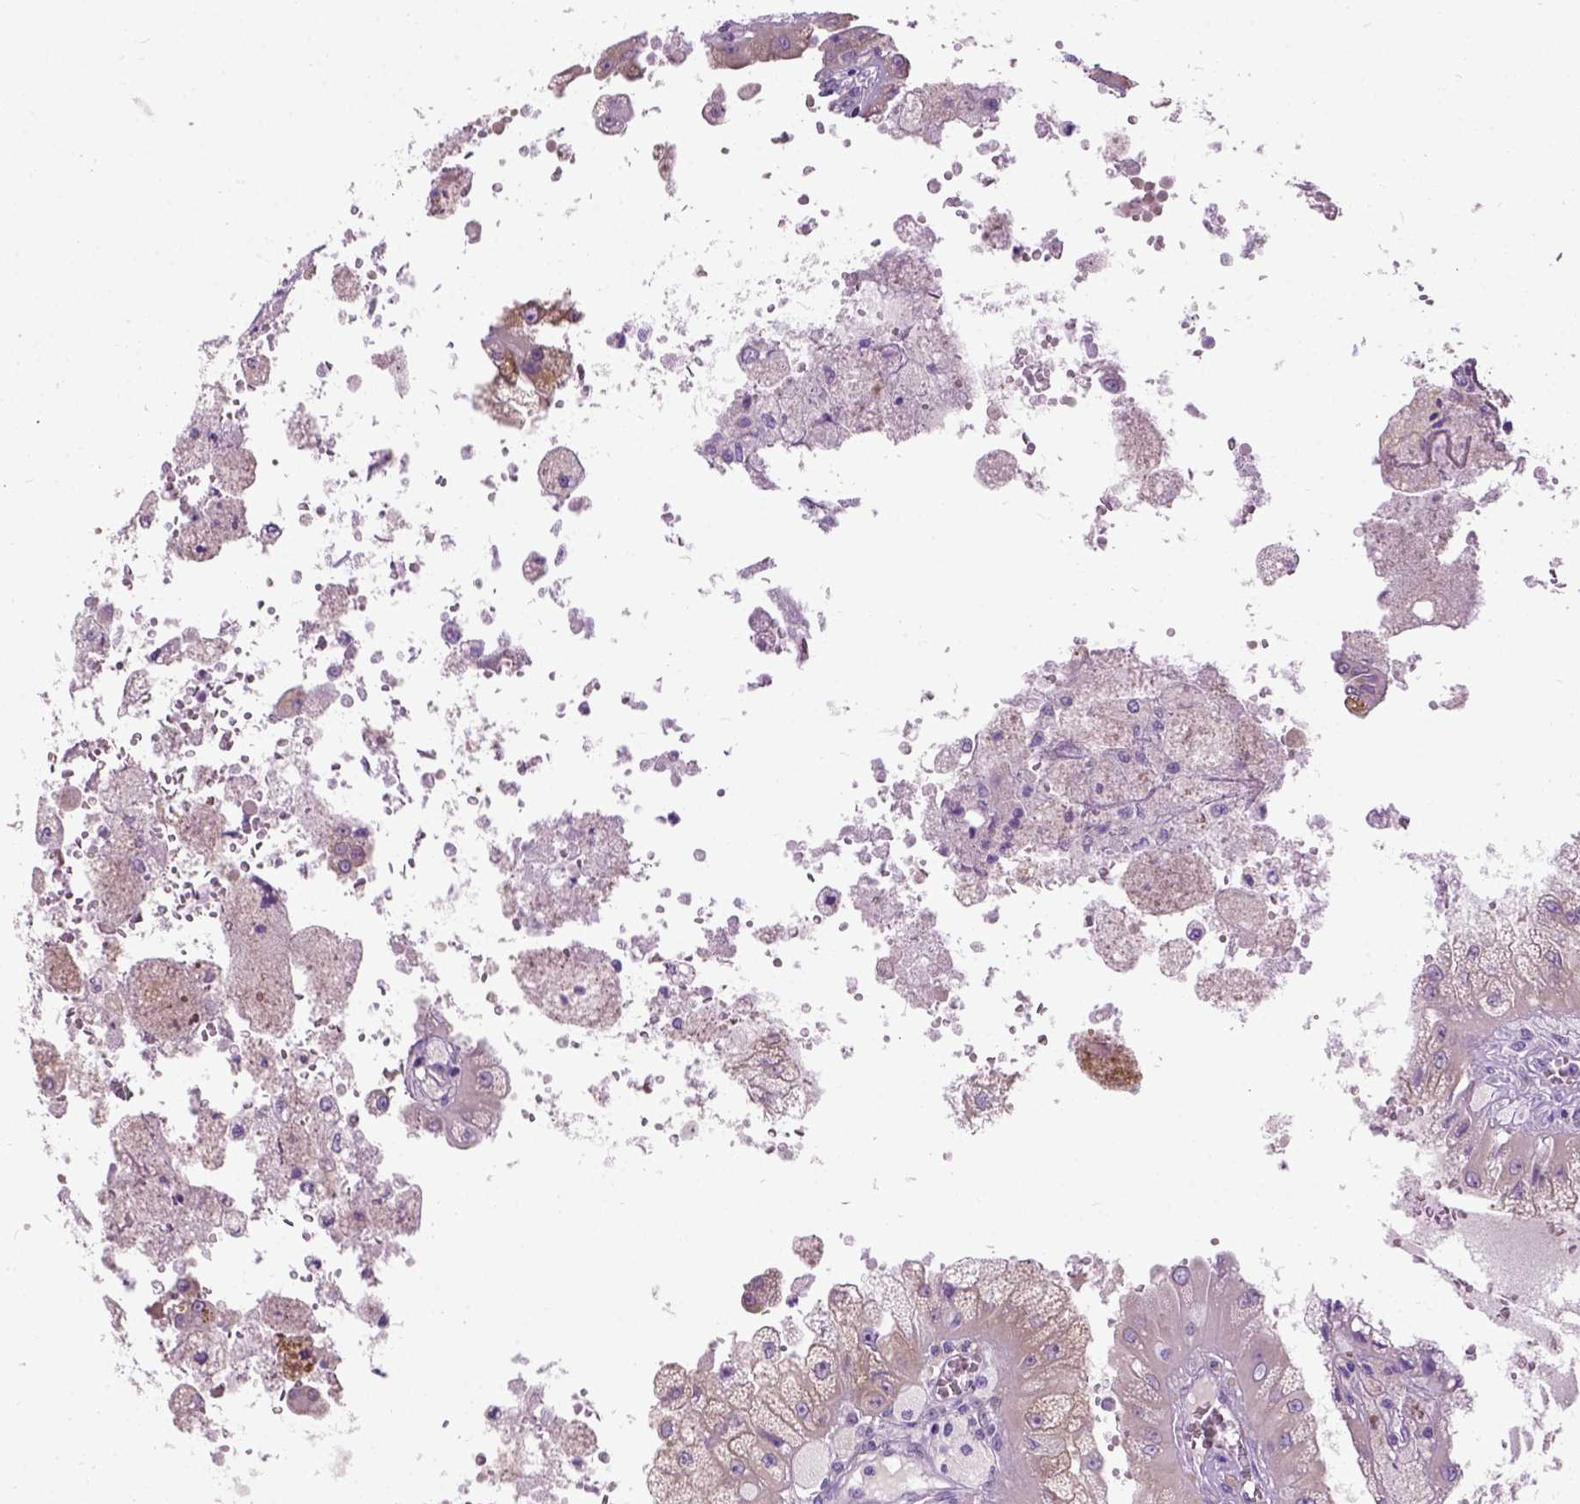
{"staining": {"intensity": "weak", "quantity": ">75%", "location": "cytoplasmic/membranous"}, "tissue": "renal cancer", "cell_type": "Tumor cells", "image_type": "cancer", "snomed": [{"axis": "morphology", "description": "Adenocarcinoma, NOS"}, {"axis": "topography", "description": "Kidney"}], "caption": "Tumor cells demonstrate low levels of weak cytoplasmic/membranous staining in approximately >75% of cells in human renal cancer. Using DAB (brown) and hematoxylin (blue) stains, captured at high magnification using brightfield microscopy.", "gene": "MAPT", "patient": {"sex": "male", "age": 58}}